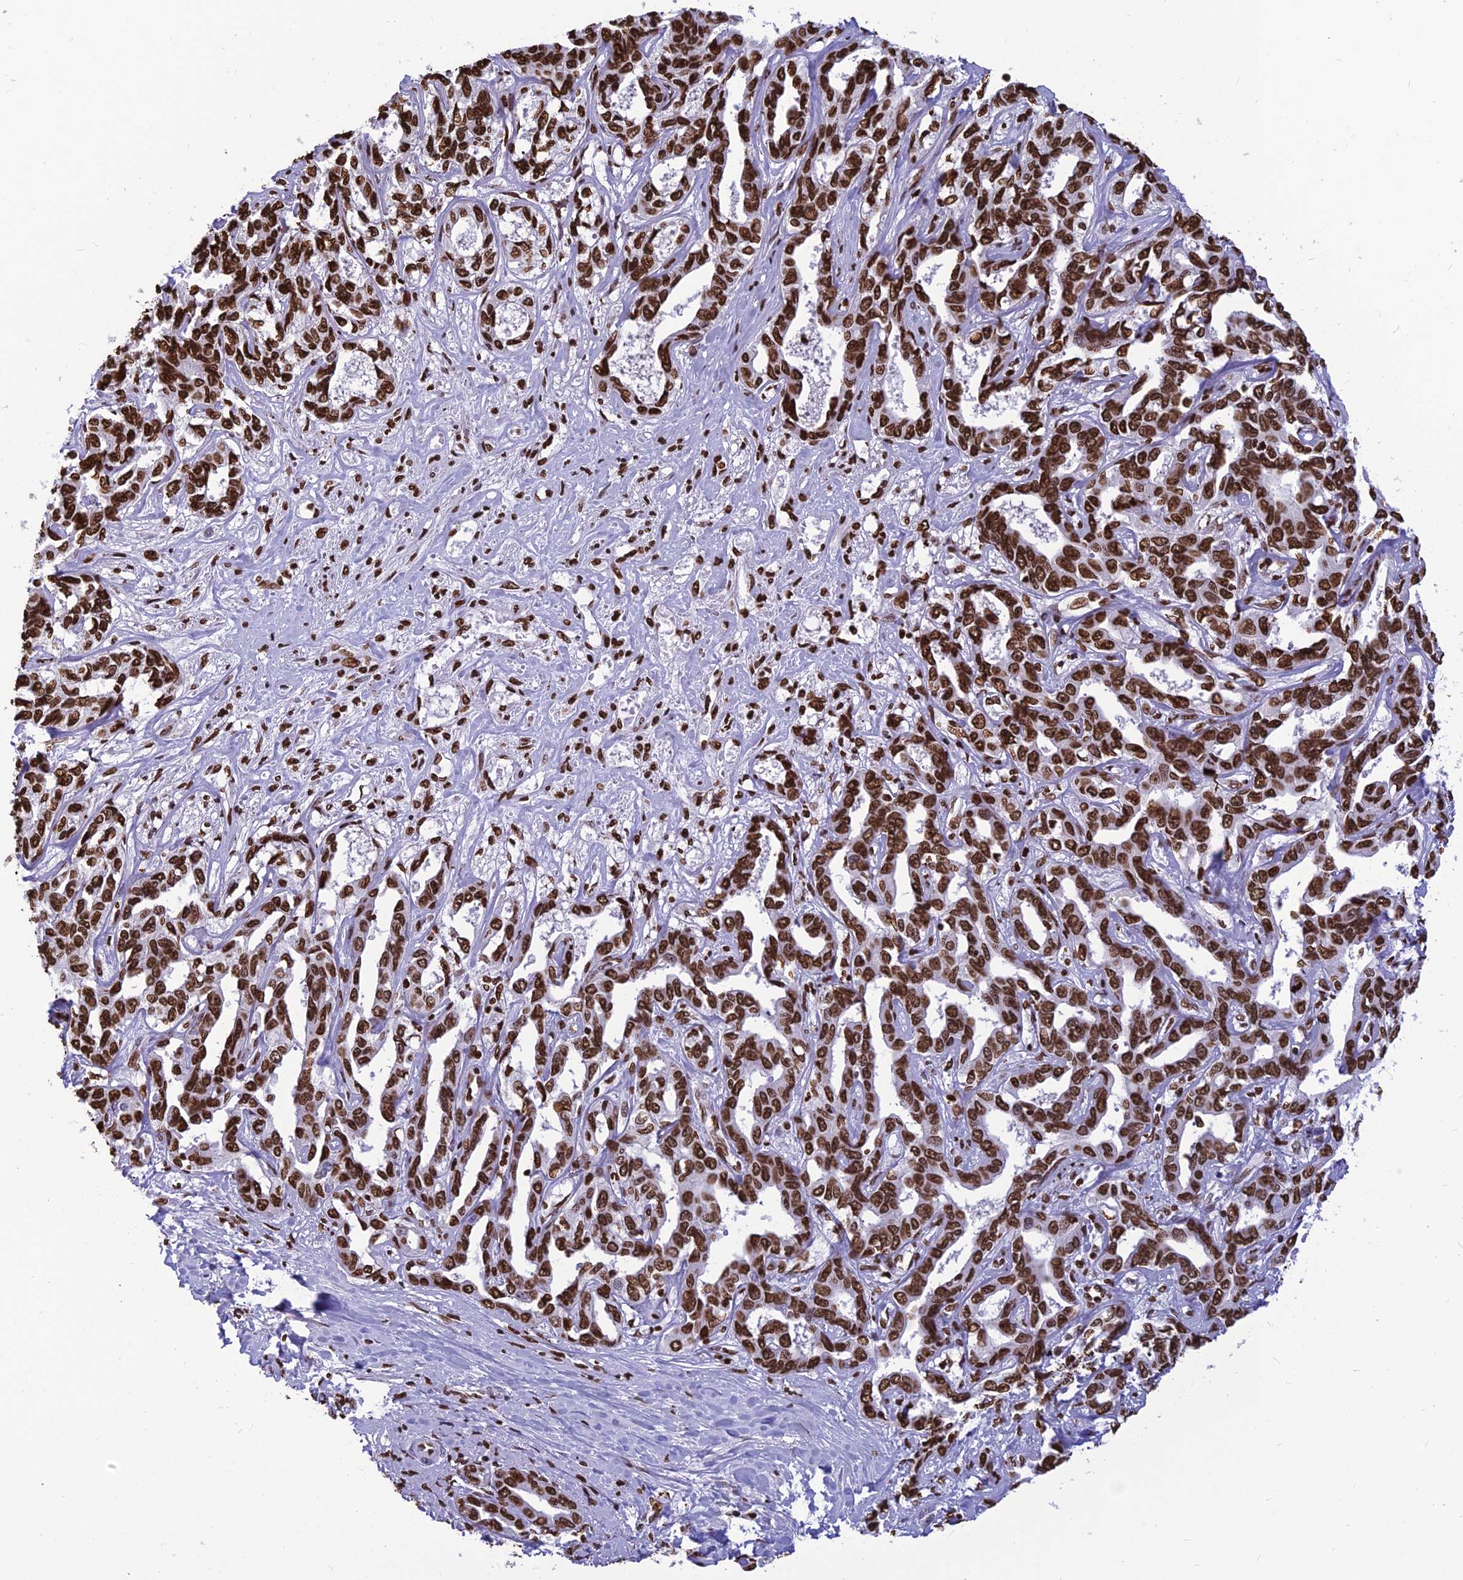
{"staining": {"intensity": "strong", "quantity": ">75%", "location": "nuclear"}, "tissue": "liver cancer", "cell_type": "Tumor cells", "image_type": "cancer", "snomed": [{"axis": "morphology", "description": "Cholangiocarcinoma"}, {"axis": "topography", "description": "Liver"}], "caption": "IHC micrograph of human liver cholangiocarcinoma stained for a protein (brown), which displays high levels of strong nuclear expression in about >75% of tumor cells.", "gene": "AKAP17A", "patient": {"sex": "male", "age": 59}}